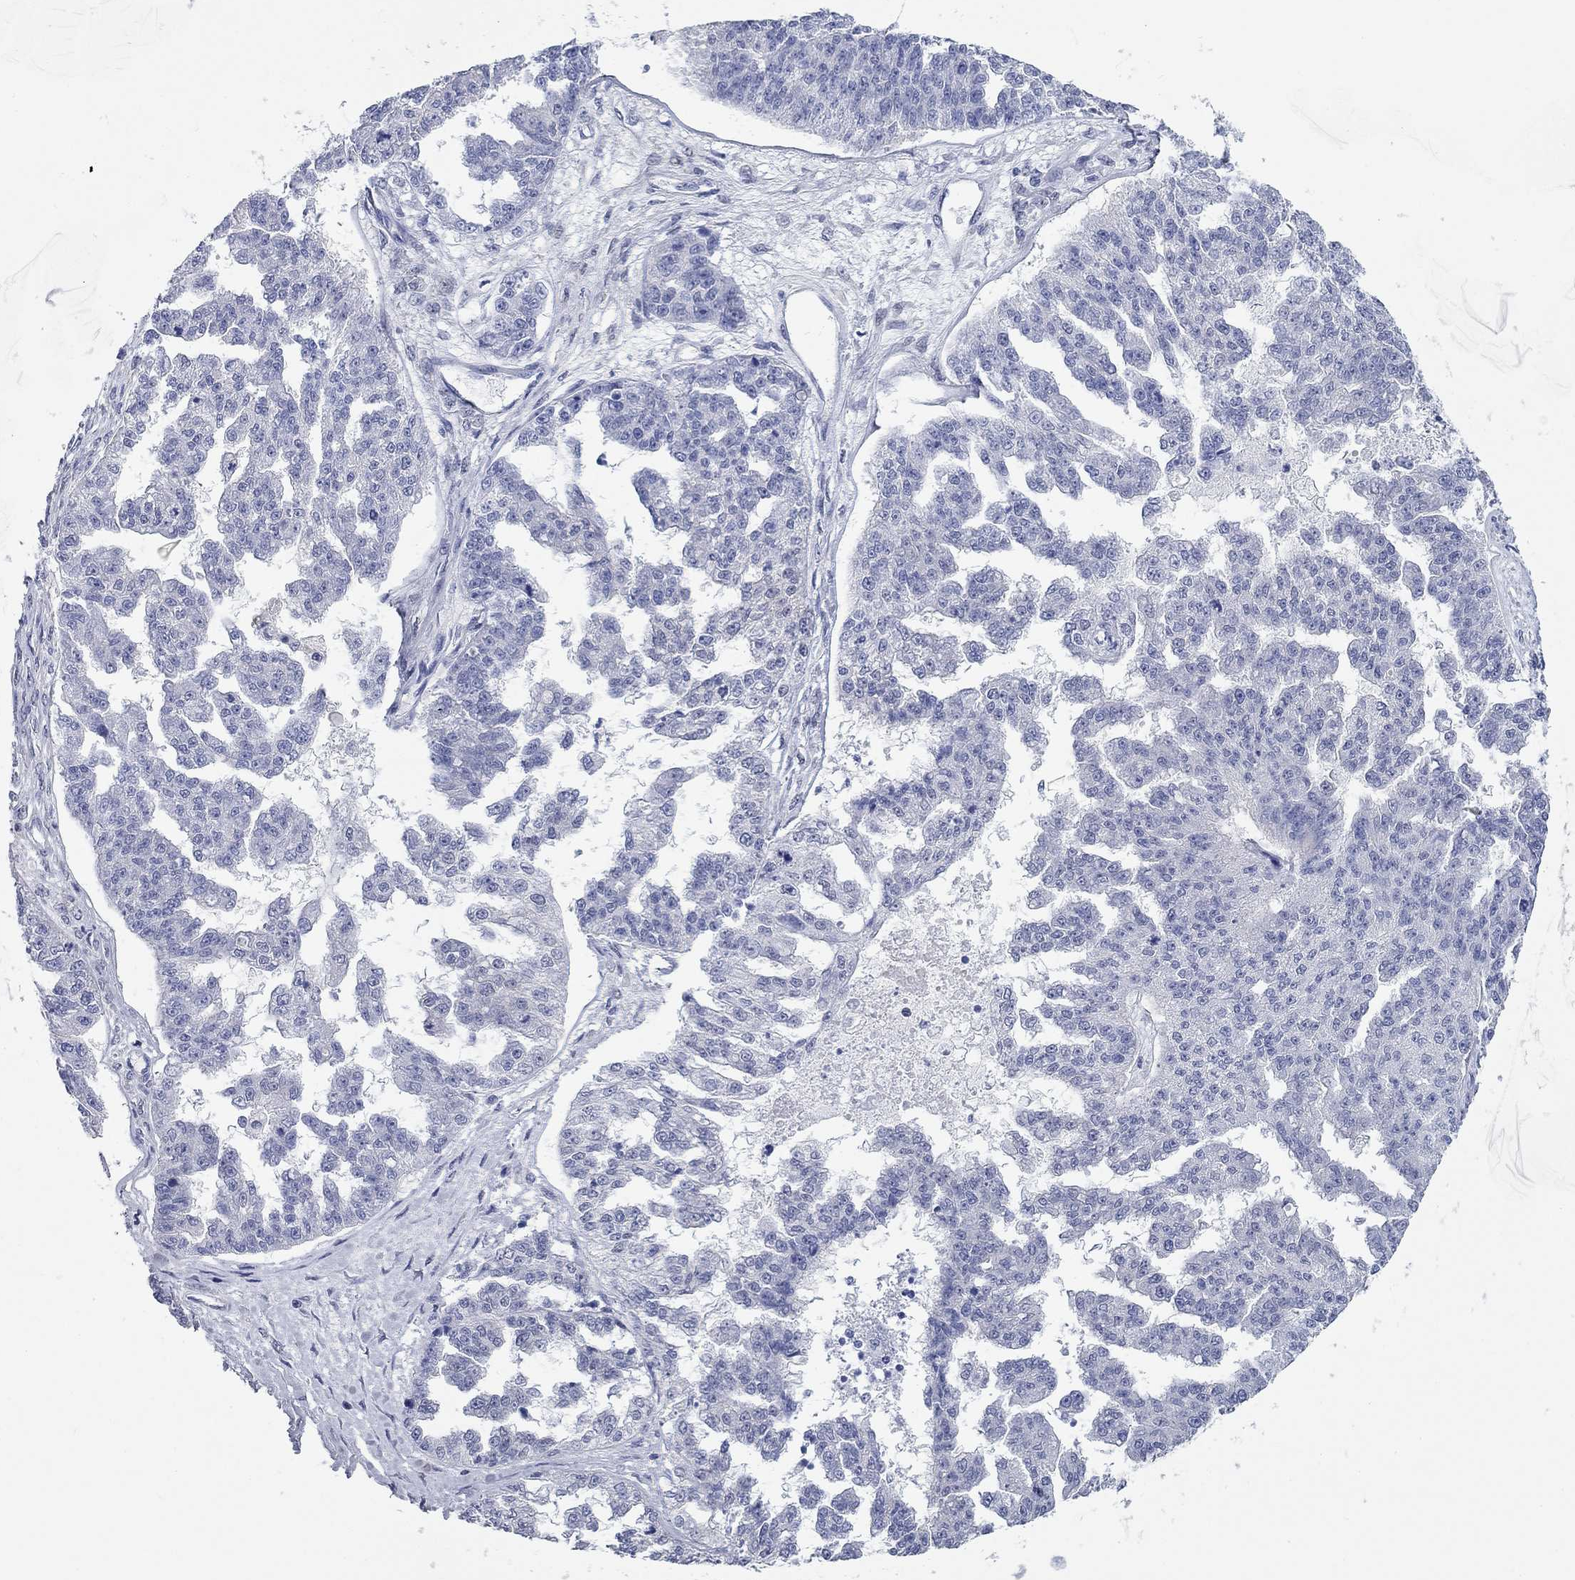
{"staining": {"intensity": "negative", "quantity": "none", "location": "none"}, "tissue": "ovarian cancer", "cell_type": "Tumor cells", "image_type": "cancer", "snomed": [{"axis": "morphology", "description": "Cystadenocarcinoma, serous, NOS"}, {"axis": "topography", "description": "Ovary"}], "caption": "Tumor cells are negative for protein expression in human ovarian serous cystadenocarcinoma. (Stains: DAB IHC with hematoxylin counter stain, Microscopy: brightfield microscopy at high magnification).", "gene": "WASF3", "patient": {"sex": "female", "age": 58}}